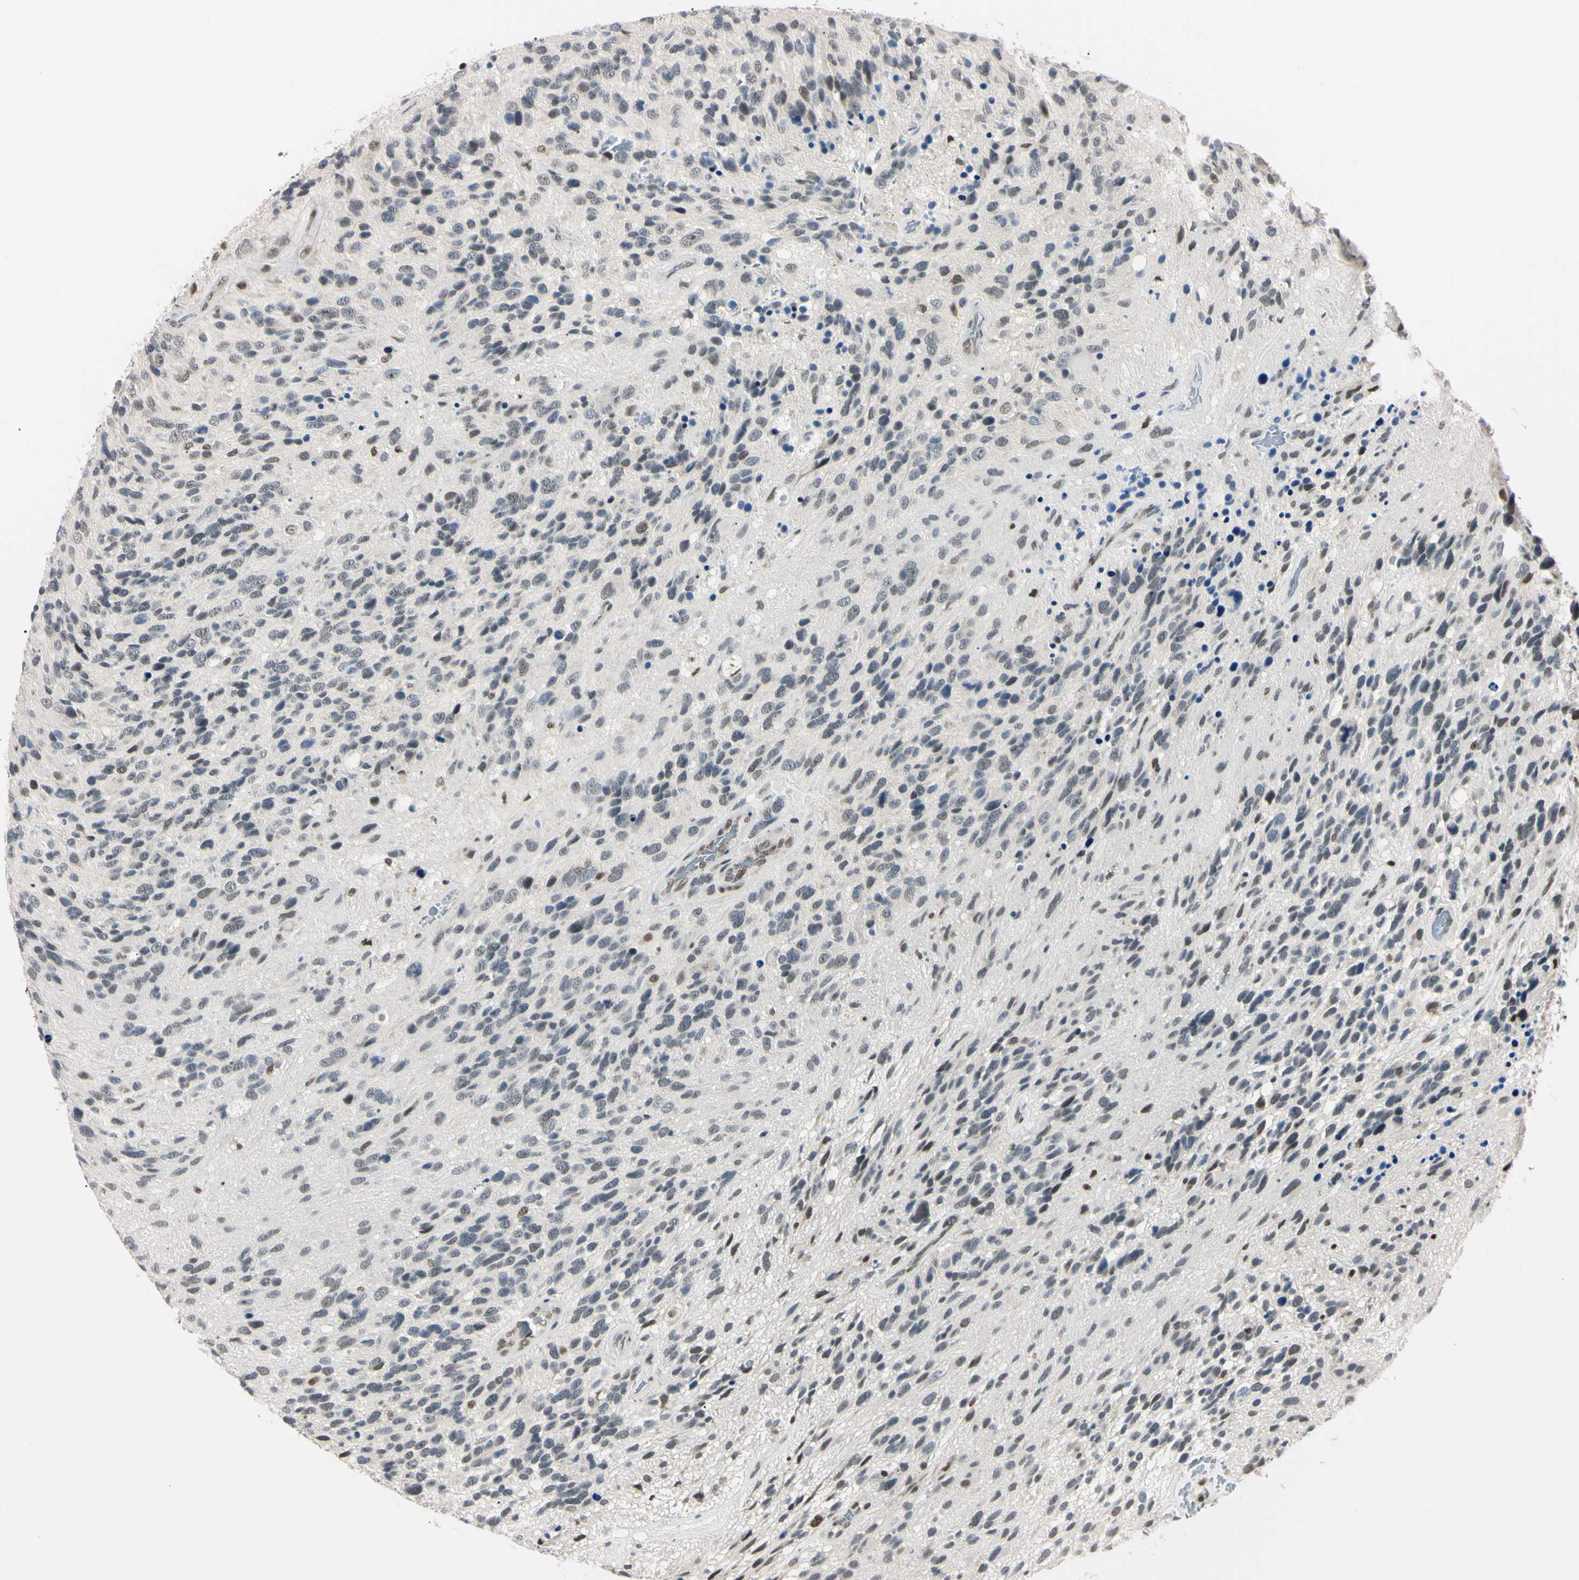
{"staining": {"intensity": "negative", "quantity": "none", "location": "none"}, "tissue": "glioma", "cell_type": "Tumor cells", "image_type": "cancer", "snomed": [{"axis": "morphology", "description": "Glioma, malignant, High grade"}, {"axis": "topography", "description": "Brain"}], "caption": "Immunohistochemistry (IHC) of human malignant glioma (high-grade) displays no positivity in tumor cells. (Stains: DAB (3,3'-diaminobenzidine) IHC with hematoxylin counter stain, Microscopy: brightfield microscopy at high magnification).", "gene": "C1orf174", "patient": {"sex": "female", "age": 58}}